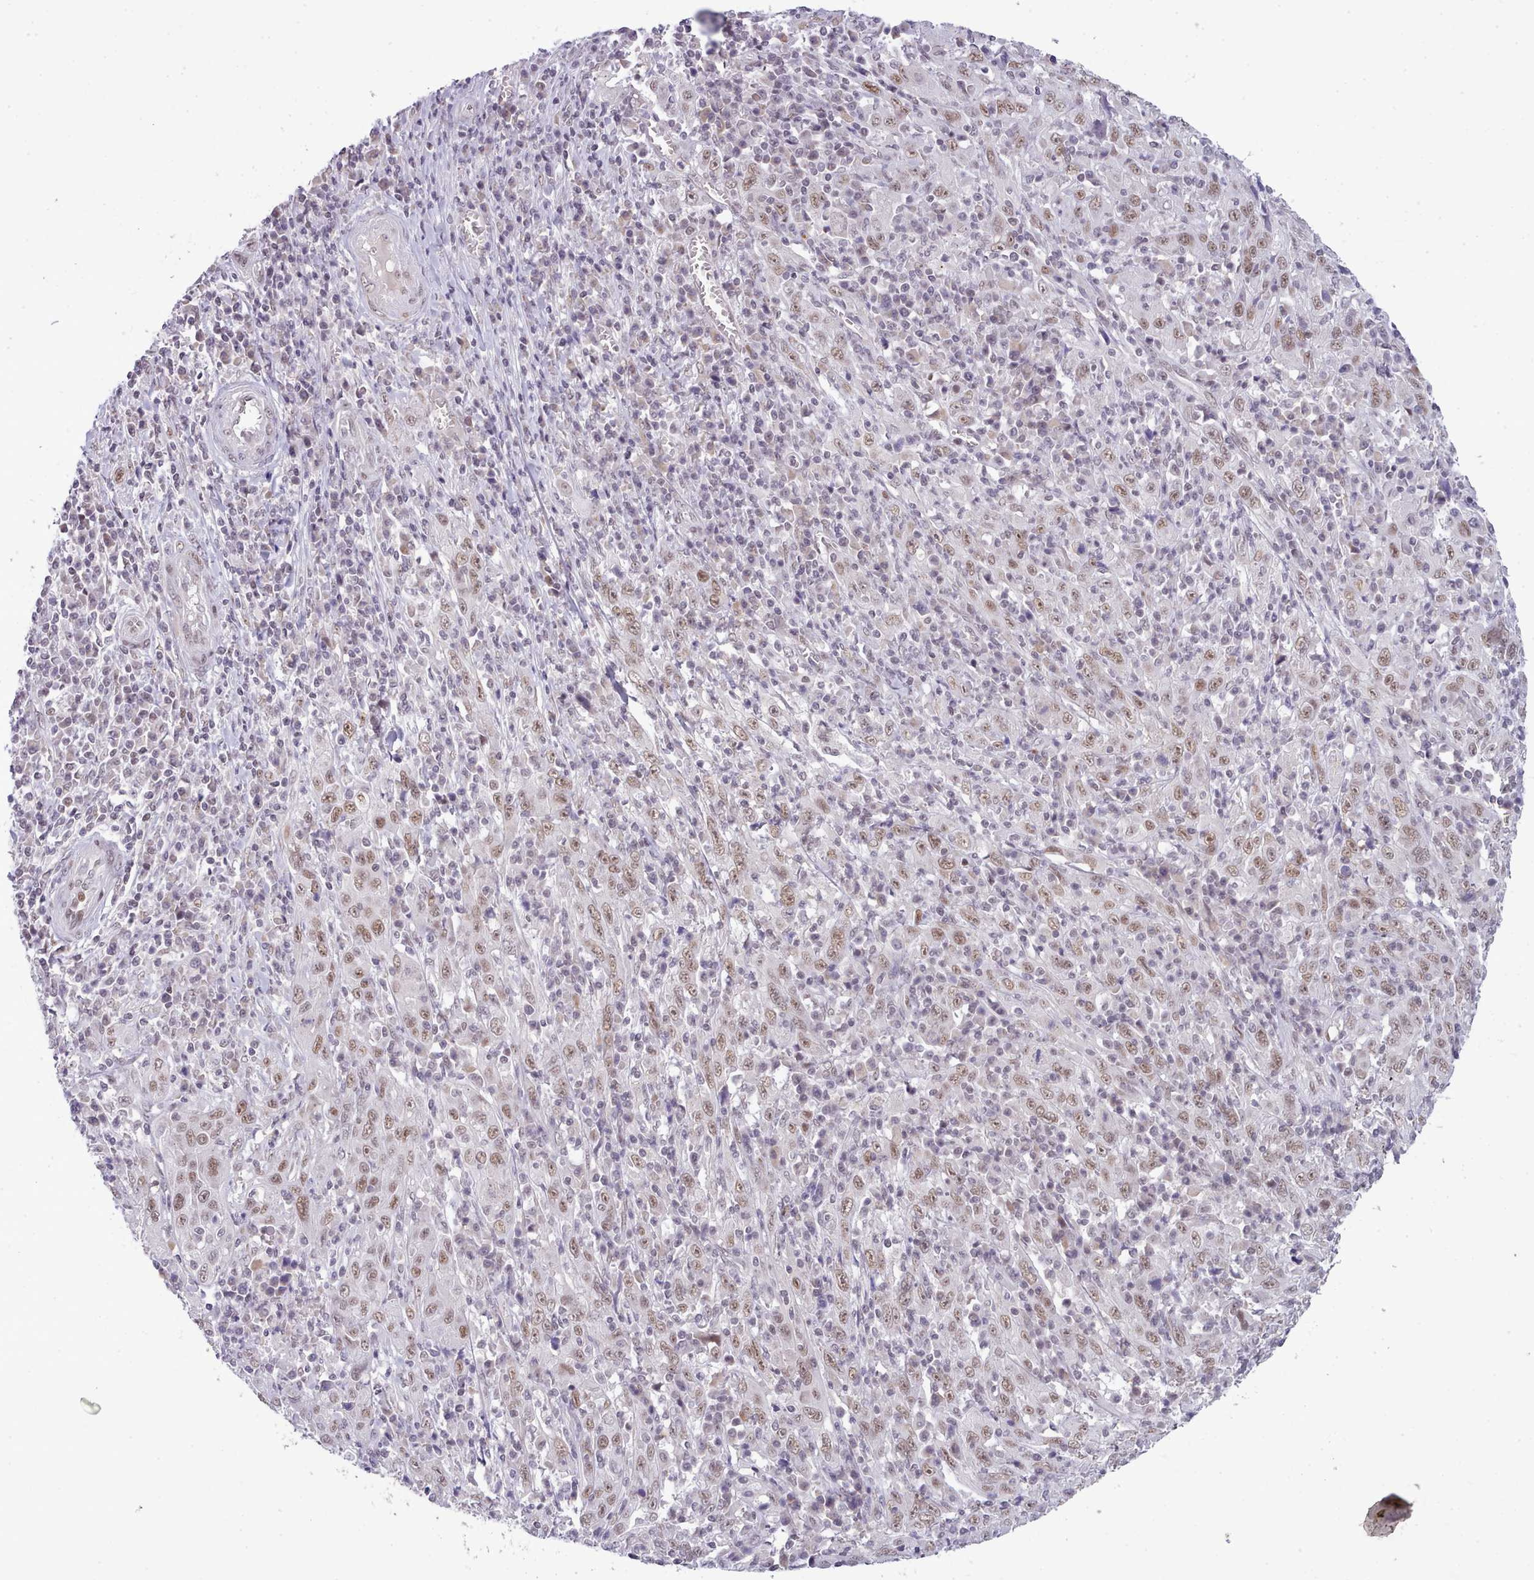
{"staining": {"intensity": "weak", "quantity": ">75%", "location": "nuclear"}, "tissue": "cervical cancer", "cell_type": "Tumor cells", "image_type": "cancer", "snomed": [{"axis": "morphology", "description": "Squamous cell carcinoma, NOS"}, {"axis": "topography", "description": "Cervix"}], "caption": "Squamous cell carcinoma (cervical) stained with immunohistochemistry (IHC) demonstrates weak nuclear staining in about >75% of tumor cells. (brown staining indicates protein expression, while blue staining denotes nuclei).", "gene": "RFX1", "patient": {"sex": "female", "age": 46}}